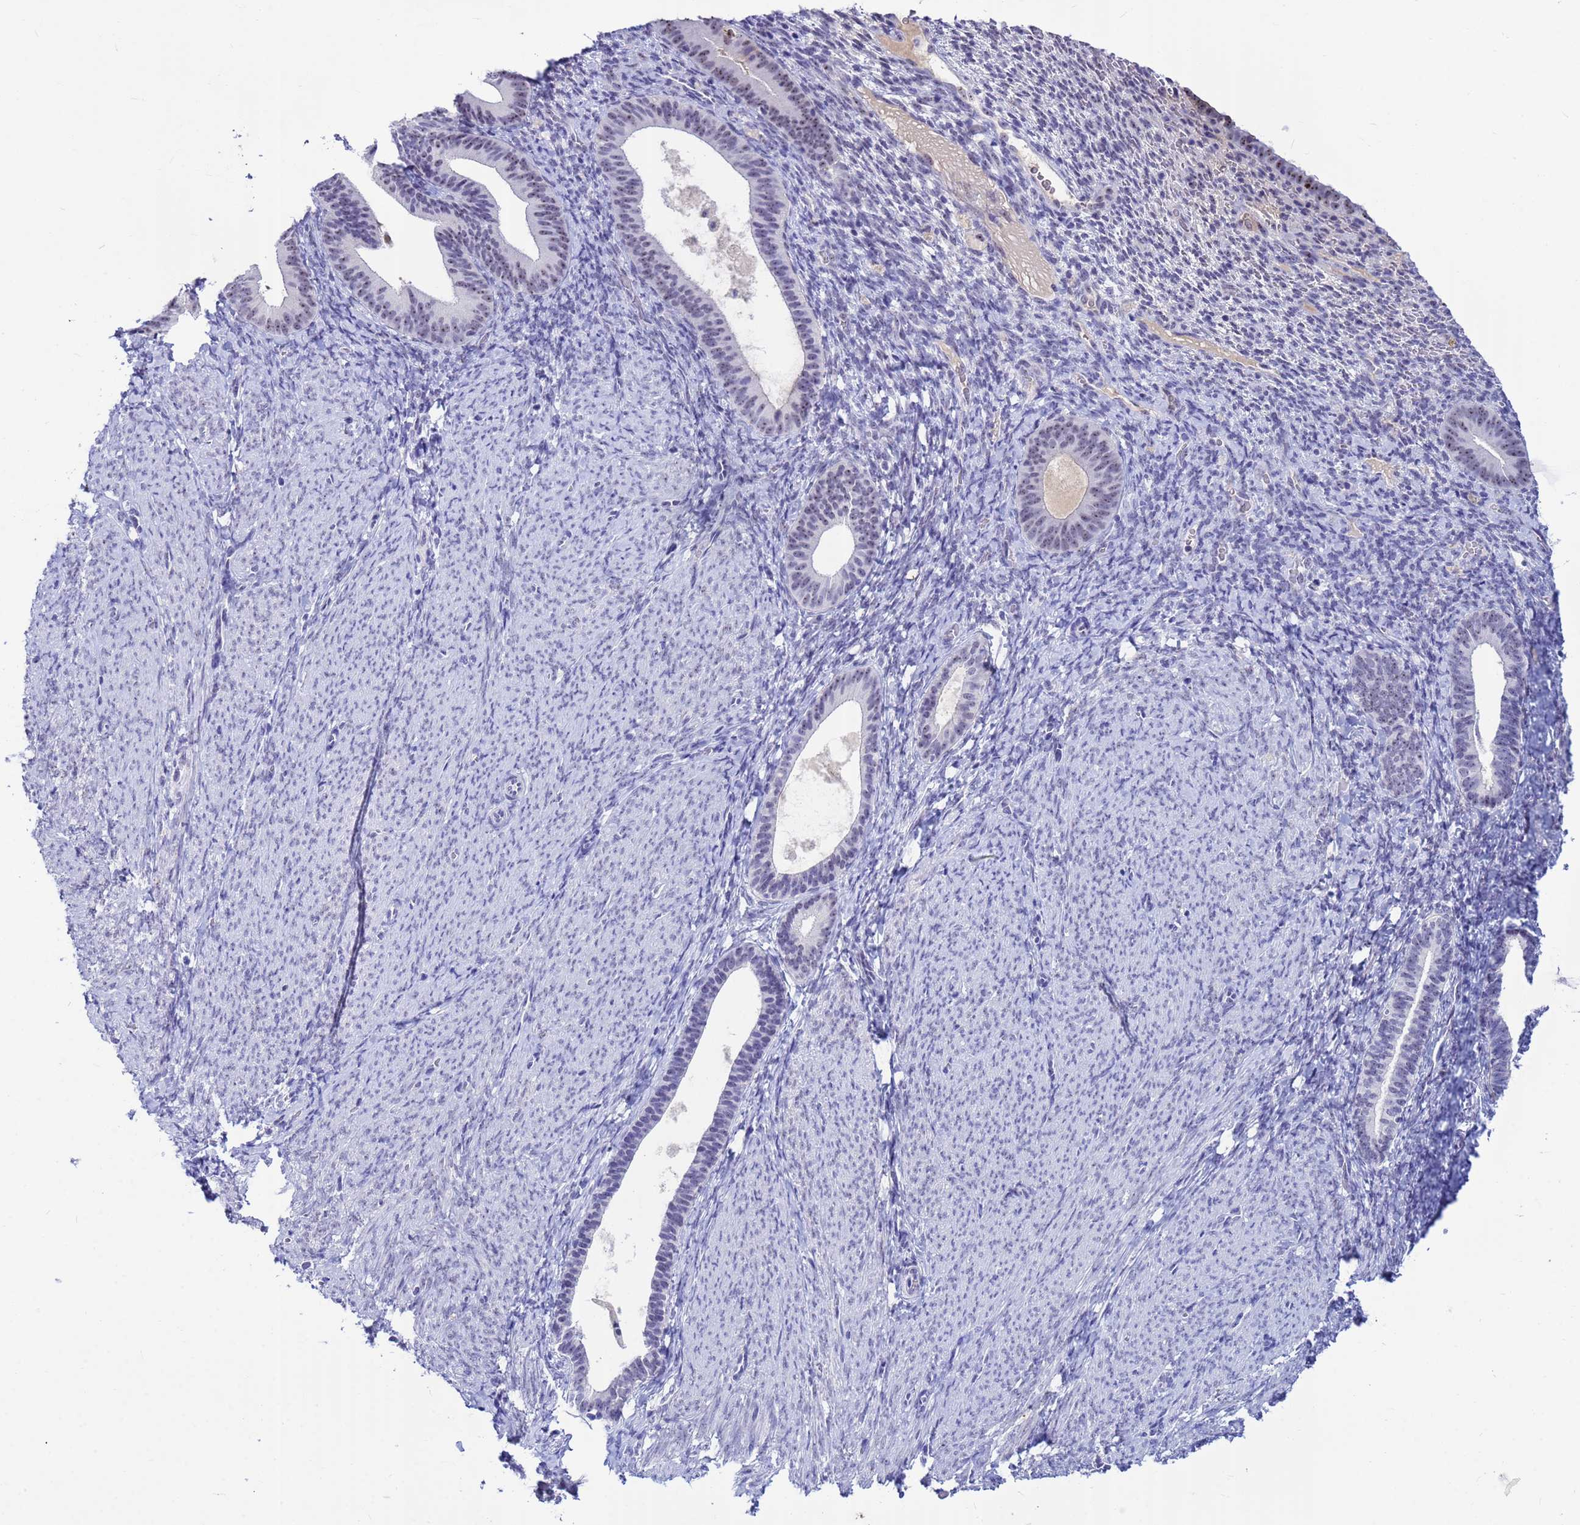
{"staining": {"intensity": "negative", "quantity": "none", "location": "none"}, "tissue": "endometrium", "cell_type": "Cells in endometrial stroma", "image_type": "normal", "snomed": [{"axis": "morphology", "description": "Normal tissue, NOS"}, {"axis": "topography", "description": "Endometrium"}], "caption": "This is an immunohistochemistry image of unremarkable endometrium. There is no positivity in cells in endometrial stroma.", "gene": "DMRTC2", "patient": {"sex": "female", "age": 65}}